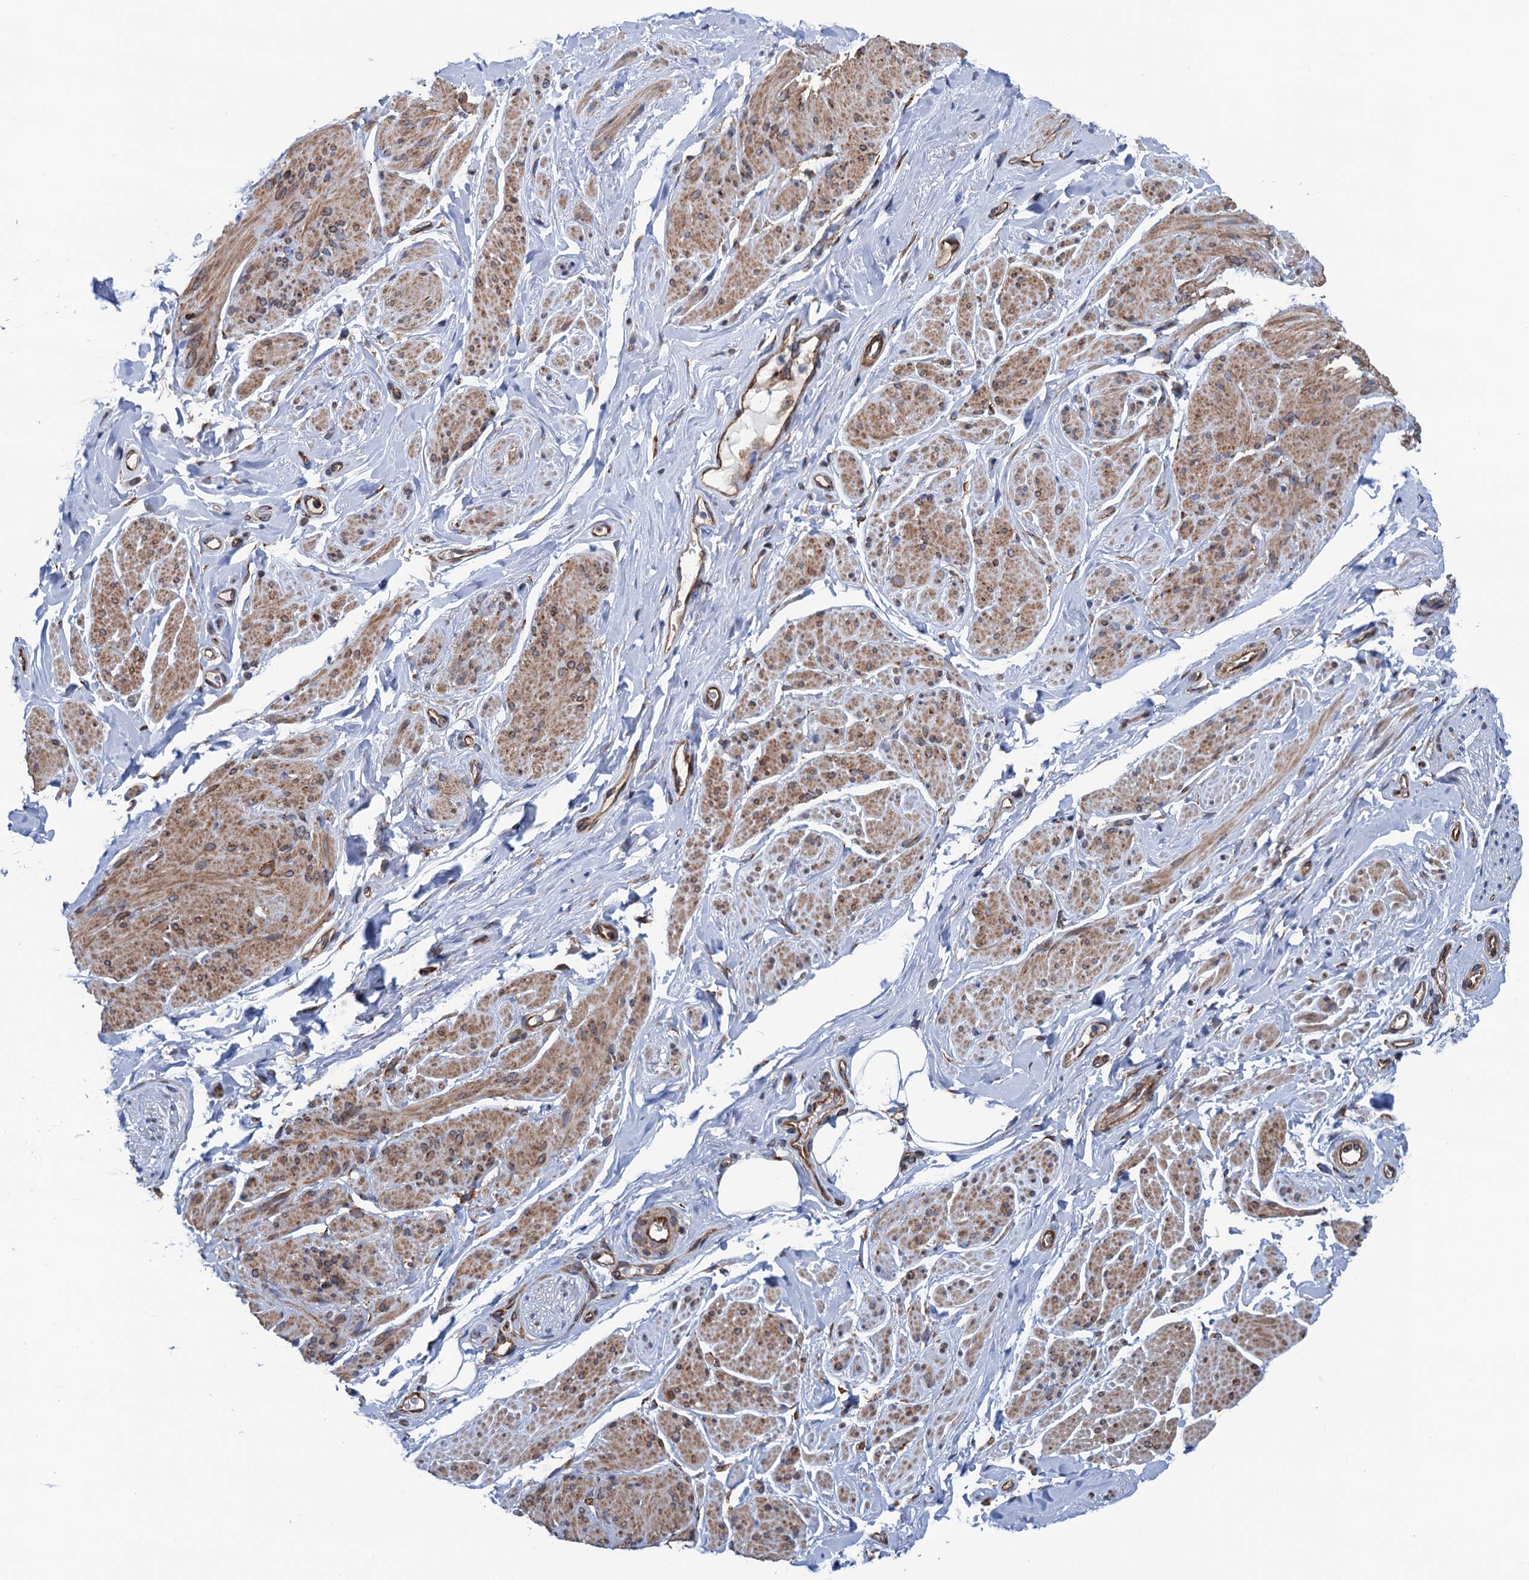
{"staining": {"intensity": "moderate", "quantity": "25%-75%", "location": "cytoplasmic/membranous"}, "tissue": "smooth muscle", "cell_type": "Smooth muscle cells", "image_type": "normal", "snomed": [{"axis": "morphology", "description": "Normal tissue, NOS"}, {"axis": "topography", "description": "Smooth muscle"}, {"axis": "topography", "description": "Peripheral nerve tissue"}], "caption": "The micrograph demonstrates staining of benign smooth muscle, revealing moderate cytoplasmic/membranous protein expression (brown color) within smooth muscle cells. The protein is shown in brown color, while the nuclei are stained blue.", "gene": "SLC12A7", "patient": {"sex": "male", "age": 69}}